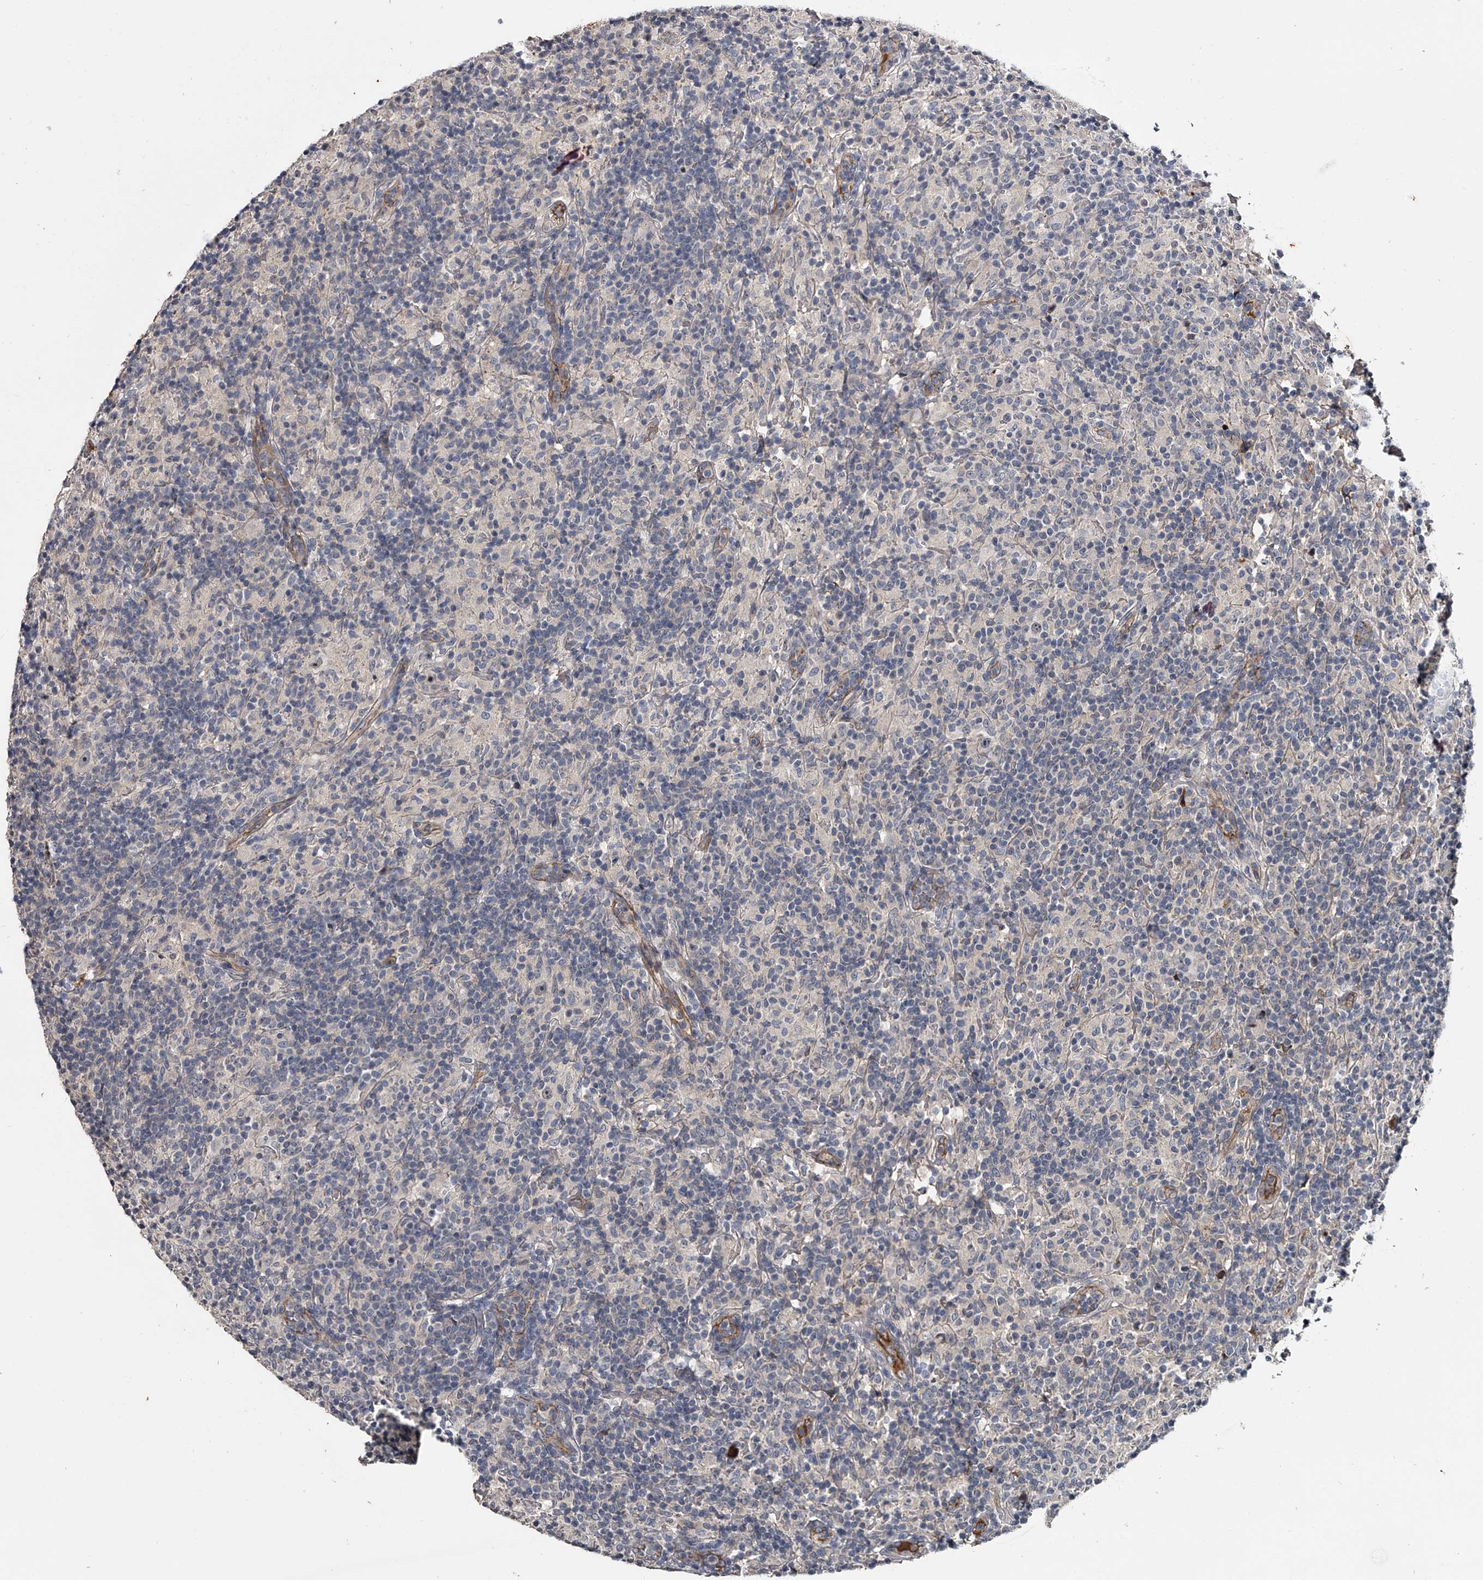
{"staining": {"intensity": "negative", "quantity": "none", "location": "none"}, "tissue": "lymphoma", "cell_type": "Tumor cells", "image_type": "cancer", "snomed": [{"axis": "morphology", "description": "Hodgkin's disease, NOS"}, {"axis": "topography", "description": "Lymph node"}], "caption": "High magnification brightfield microscopy of Hodgkin's disease stained with DAB (brown) and counterstained with hematoxylin (blue): tumor cells show no significant positivity.", "gene": "MDN1", "patient": {"sex": "male", "age": 70}}